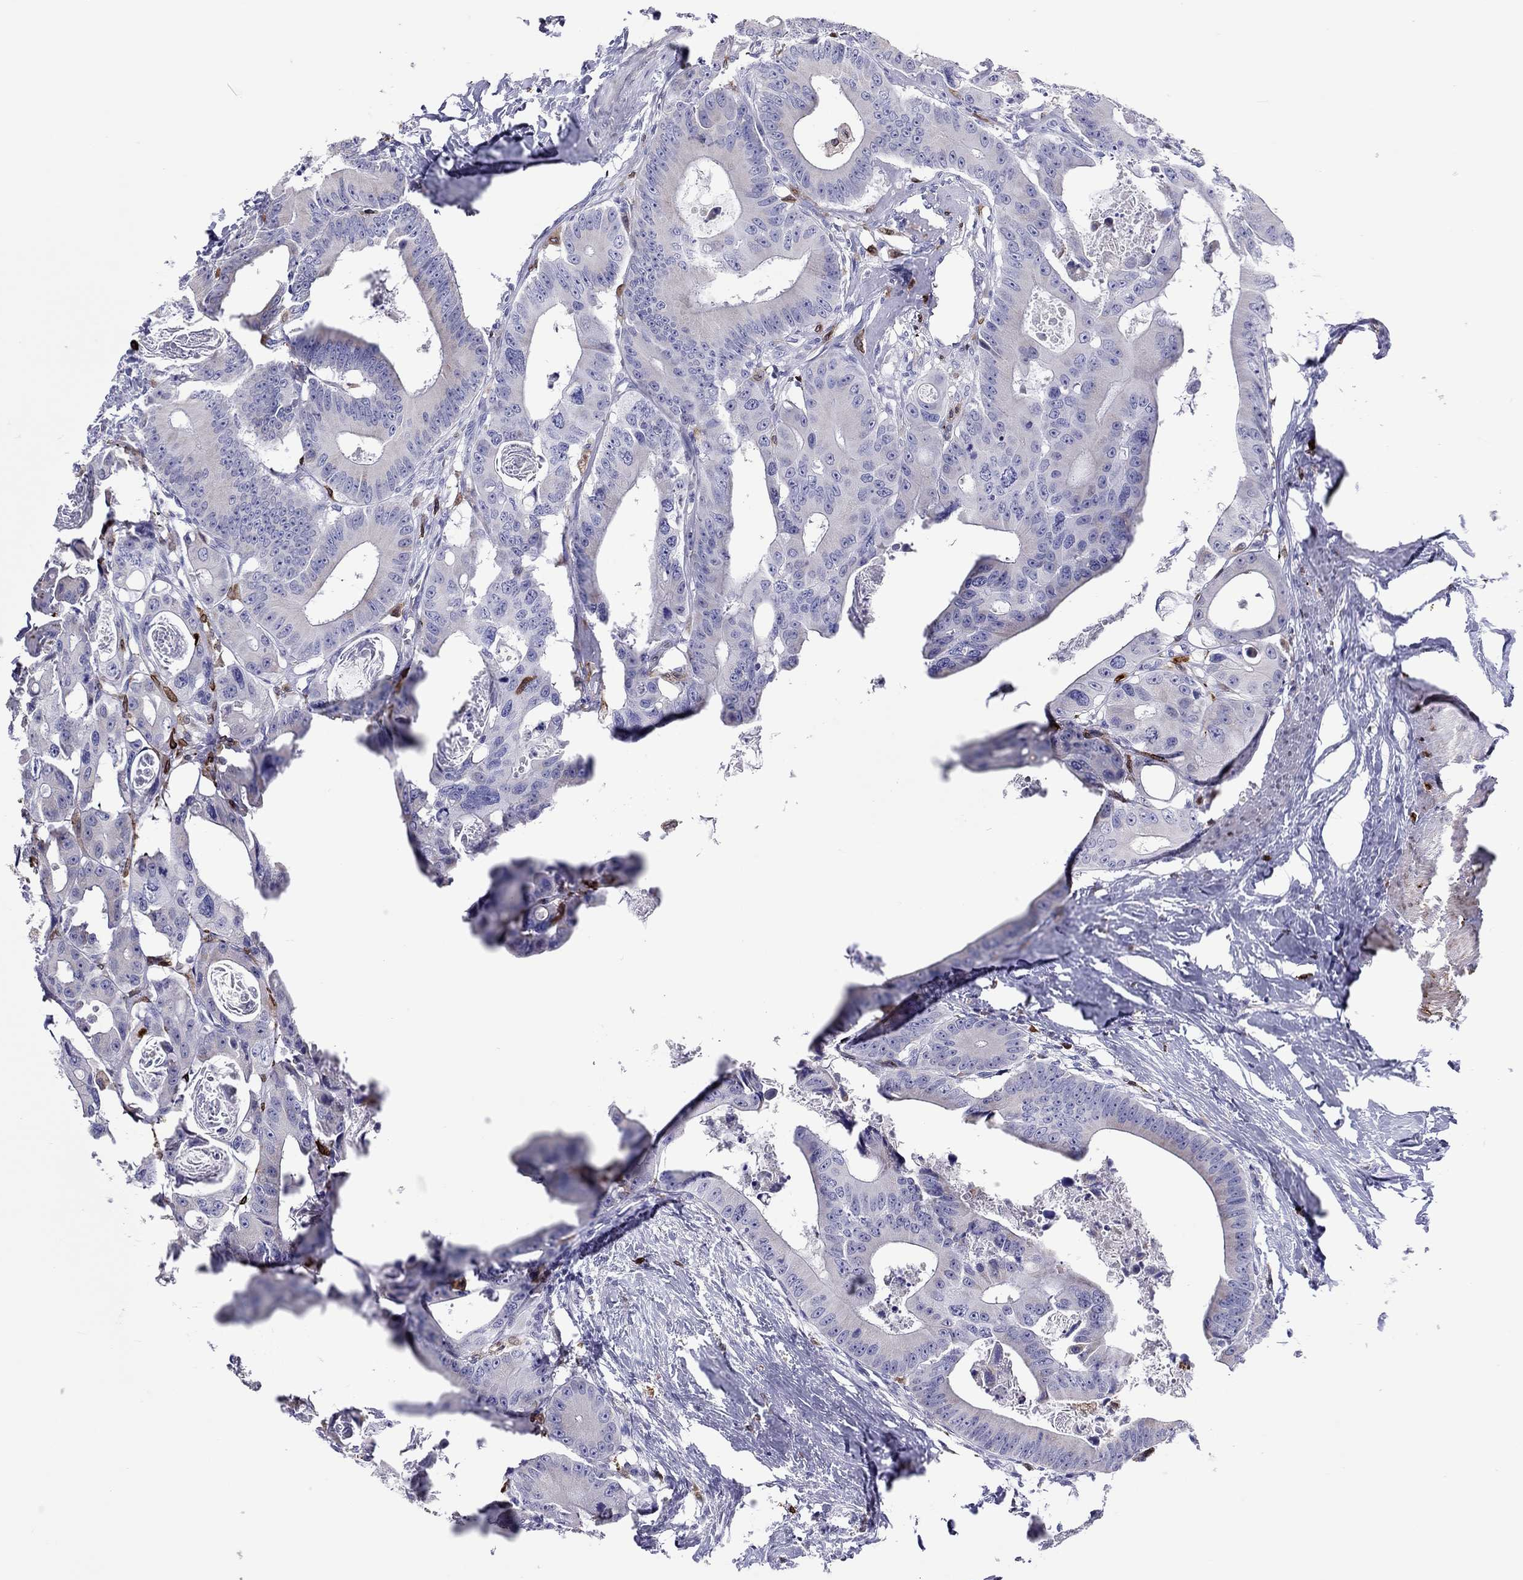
{"staining": {"intensity": "negative", "quantity": "none", "location": "none"}, "tissue": "colorectal cancer", "cell_type": "Tumor cells", "image_type": "cancer", "snomed": [{"axis": "morphology", "description": "Adenocarcinoma, NOS"}, {"axis": "topography", "description": "Rectum"}], "caption": "An image of human colorectal cancer (adenocarcinoma) is negative for staining in tumor cells.", "gene": "ADORA2A", "patient": {"sex": "male", "age": 64}}